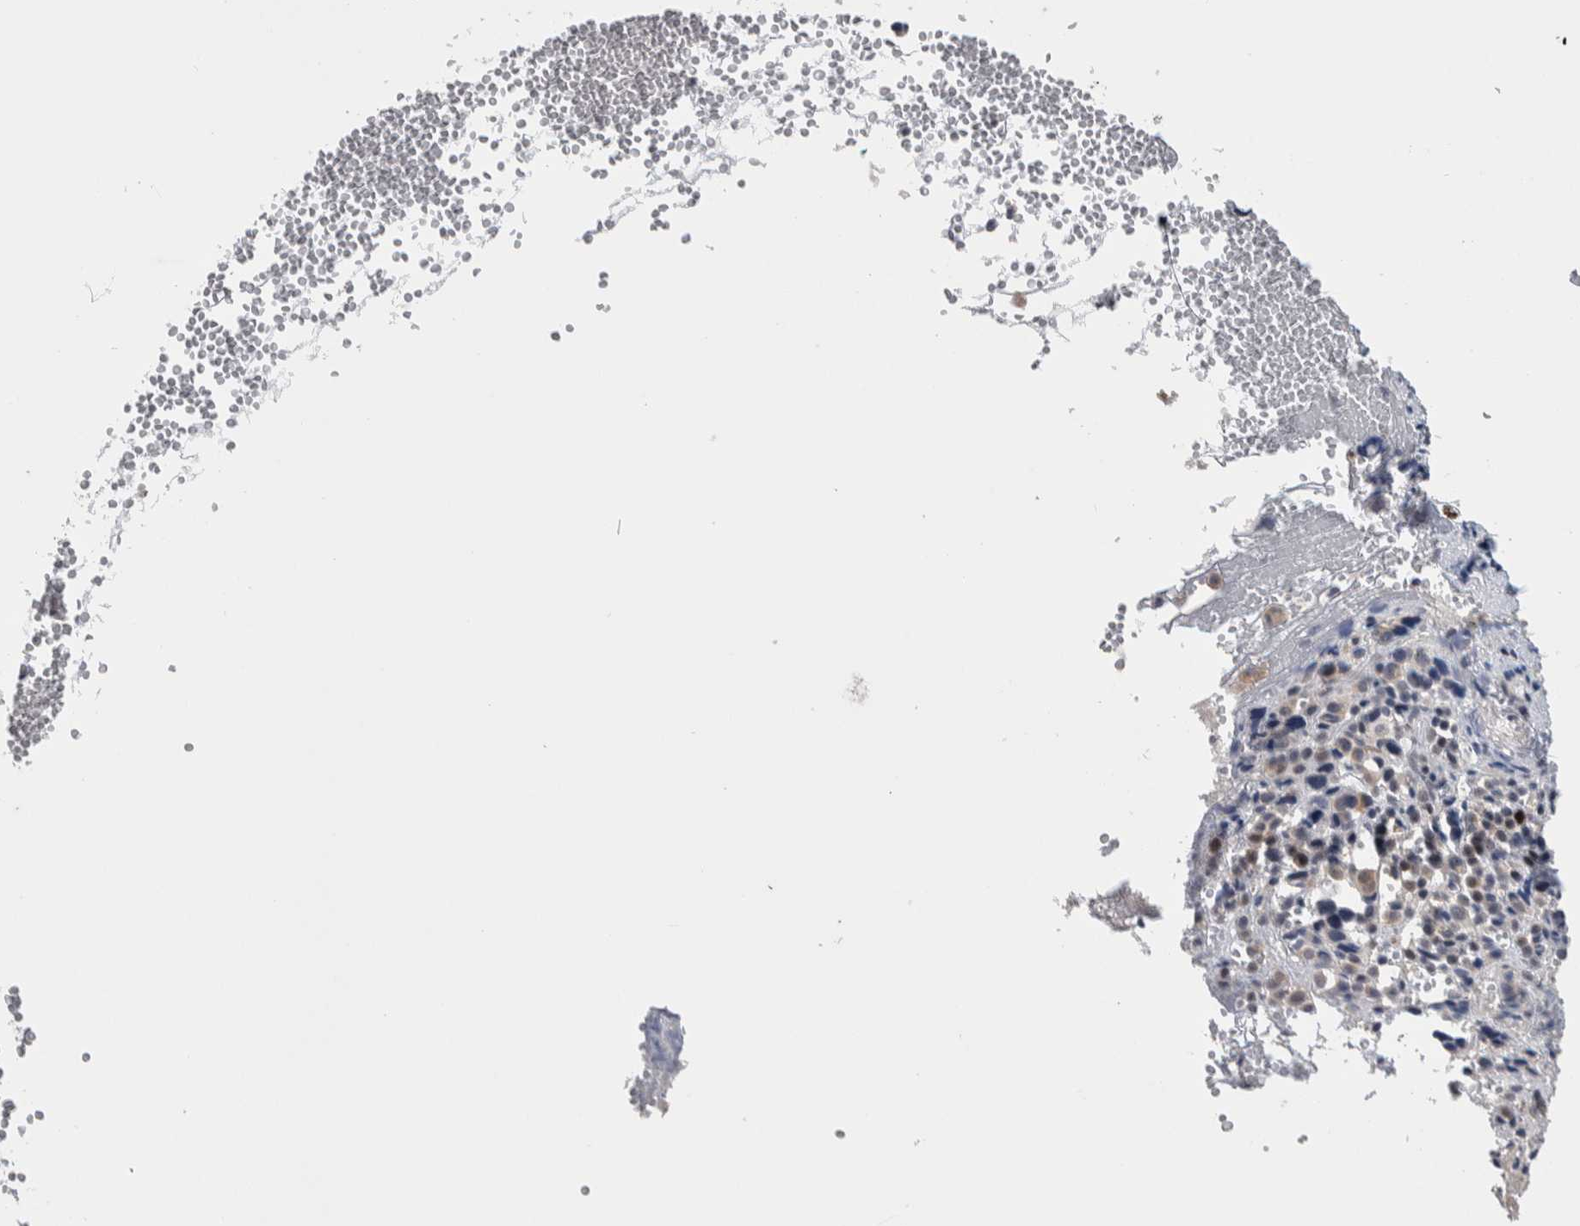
{"staining": {"intensity": "moderate", "quantity": "<25%", "location": "nuclear"}, "tissue": "melanoma", "cell_type": "Tumor cells", "image_type": "cancer", "snomed": [{"axis": "morphology", "description": "Malignant melanoma, Metastatic site"}, {"axis": "topography", "description": "Skin"}], "caption": "Immunohistochemistry (DAB (3,3'-diaminobenzidine)) staining of malignant melanoma (metastatic site) reveals moderate nuclear protein staining in about <25% of tumor cells.", "gene": "PRRG4", "patient": {"sex": "female", "age": 74}}